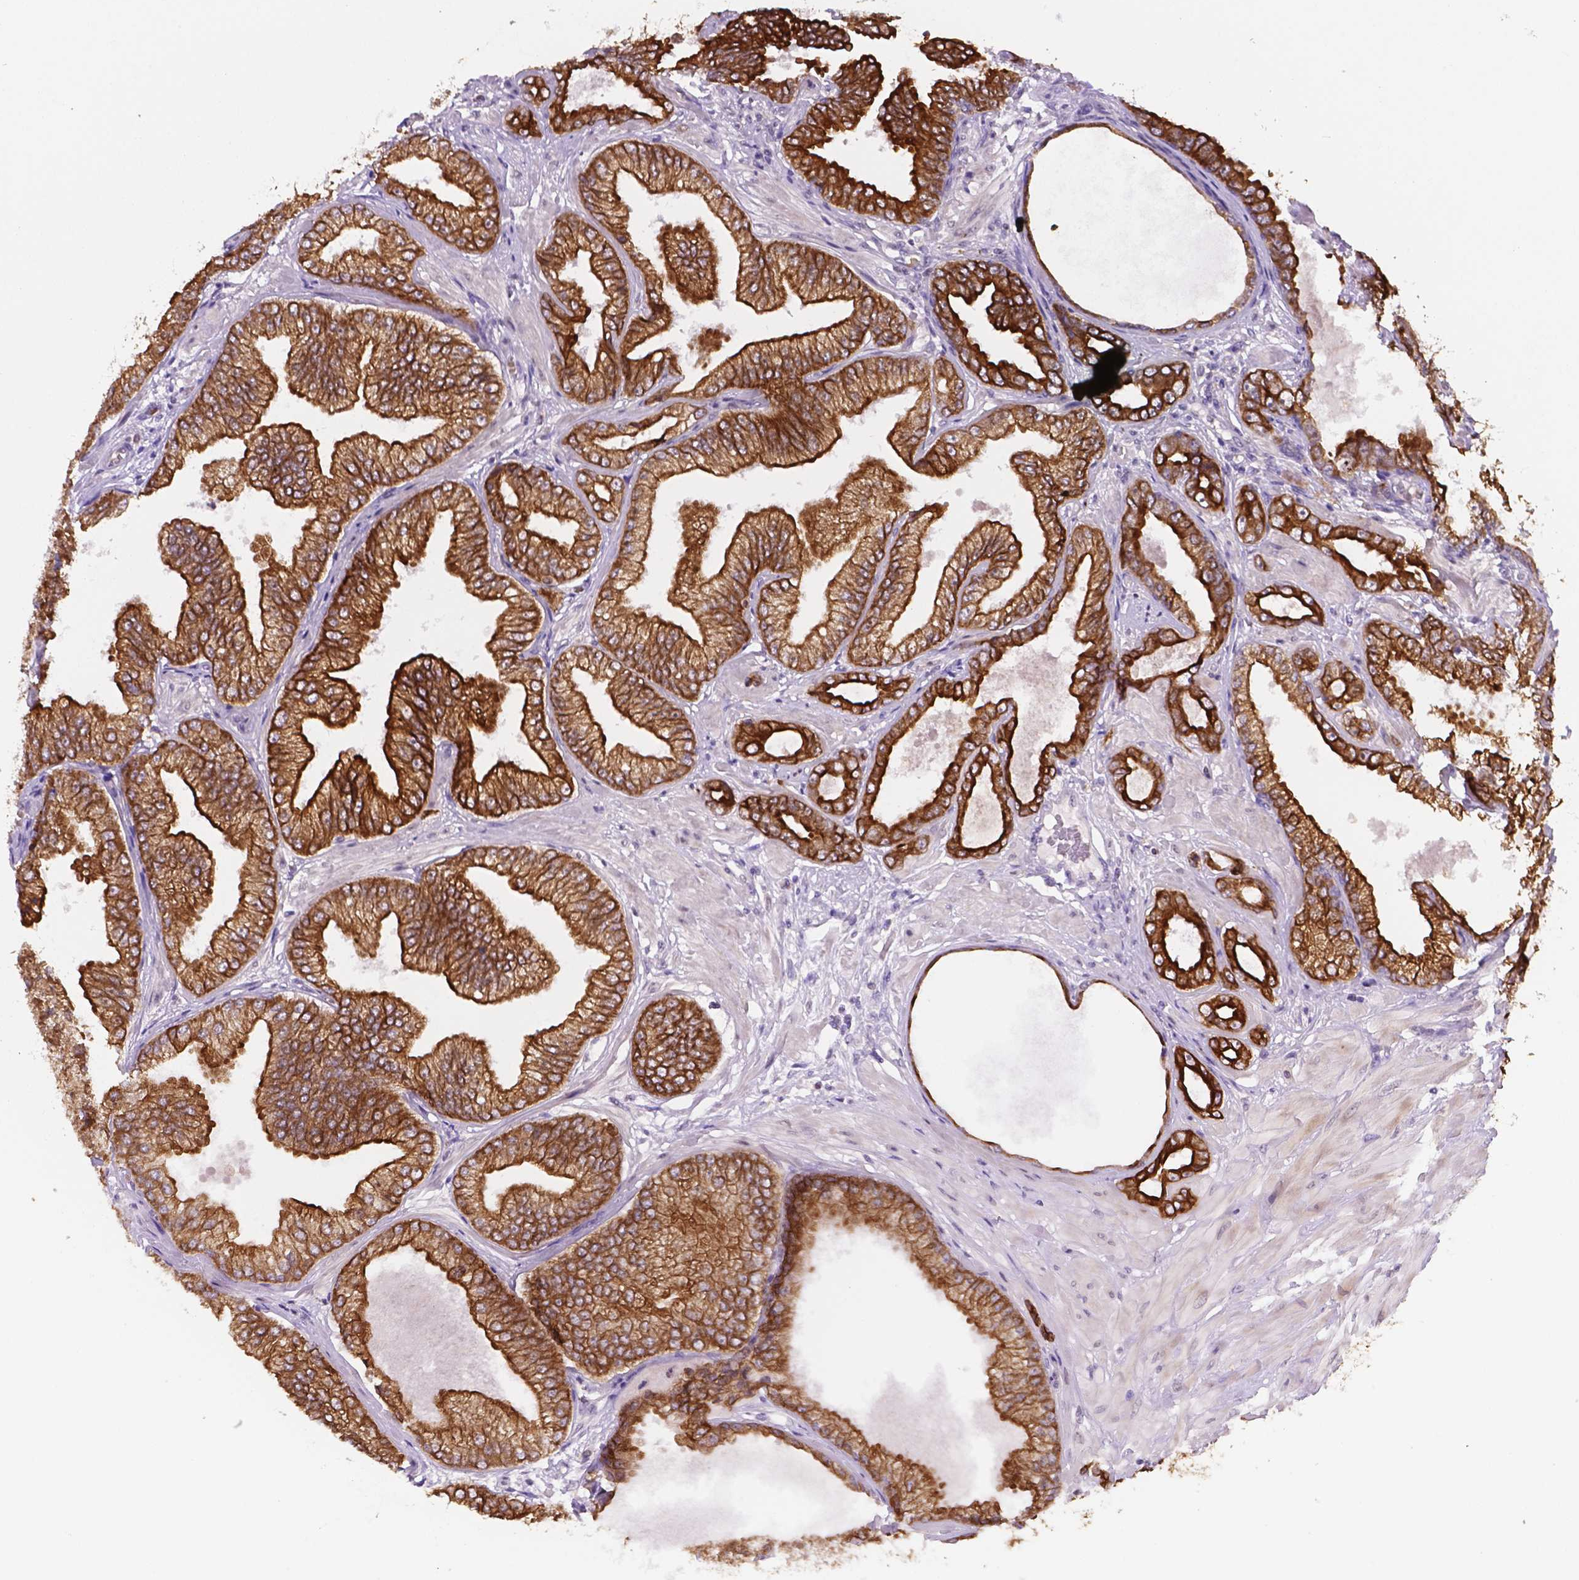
{"staining": {"intensity": "strong", "quantity": ">75%", "location": "cytoplasmic/membranous"}, "tissue": "prostate cancer", "cell_type": "Tumor cells", "image_type": "cancer", "snomed": [{"axis": "morphology", "description": "Adenocarcinoma, Low grade"}, {"axis": "topography", "description": "Prostate"}], "caption": "A high amount of strong cytoplasmic/membranous positivity is present in approximately >75% of tumor cells in prostate cancer (adenocarcinoma (low-grade)) tissue.", "gene": "SHLD3", "patient": {"sex": "male", "age": 55}}